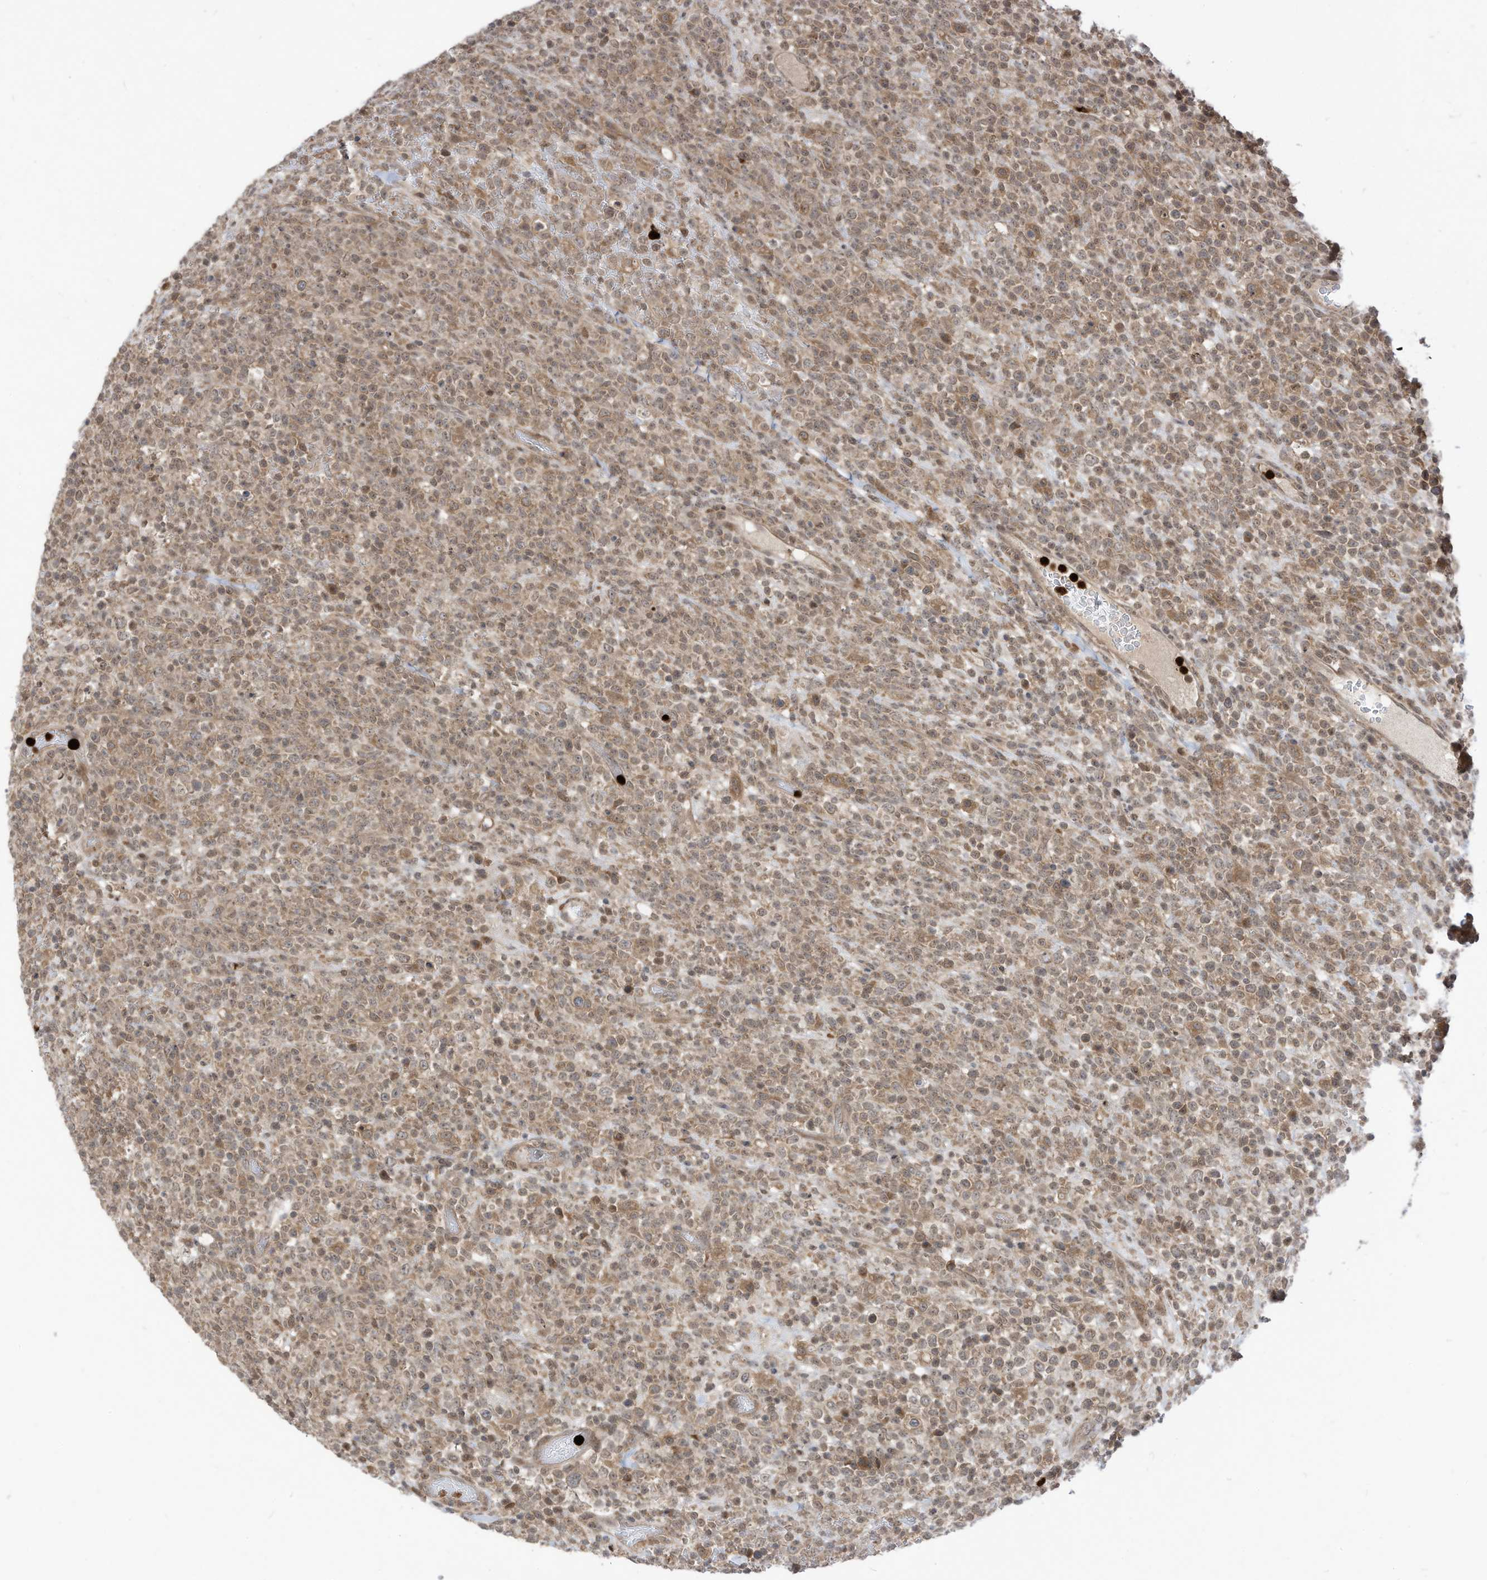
{"staining": {"intensity": "weak", "quantity": ">75%", "location": "cytoplasmic/membranous"}, "tissue": "lymphoma", "cell_type": "Tumor cells", "image_type": "cancer", "snomed": [{"axis": "morphology", "description": "Malignant lymphoma, non-Hodgkin's type, High grade"}, {"axis": "topography", "description": "Colon"}], "caption": "Protein staining of malignant lymphoma, non-Hodgkin's type (high-grade) tissue demonstrates weak cytoplasmic/membranous positivity in approximately >75% of tumor cells. Immunohistochemistry (ihc) stains the protein of interest in brown and the nuclei are stained blue.", "gene": "CNKSR1", "patient": {"sex": "female", "age": 53}}